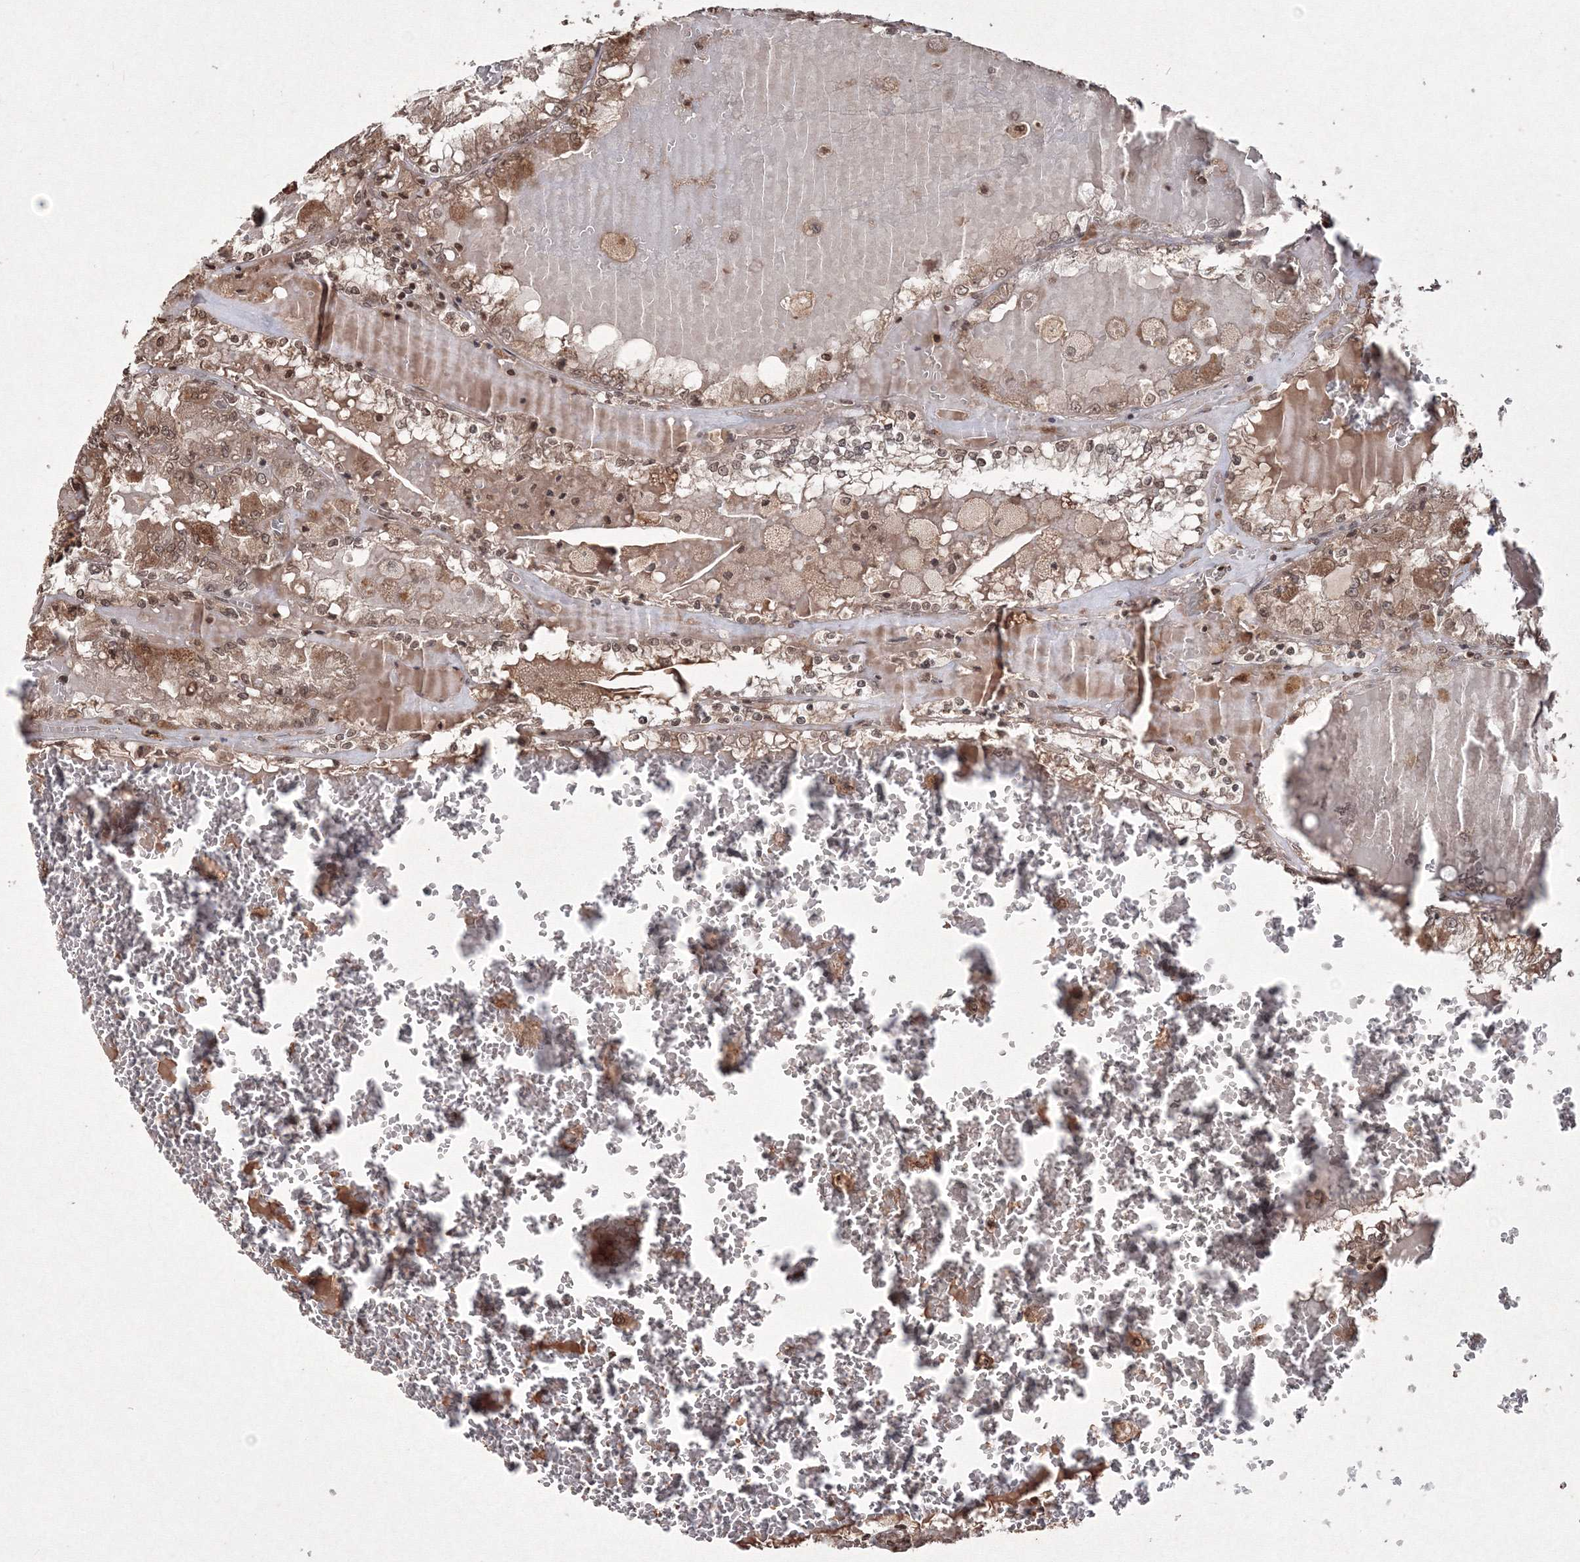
{"staining": {"intensity": "moderate", "quantity": ">75%", "location": "cytoplasmic/membranous,nuclear"}, "tissue": "renal cancer", "cell_type": "Tumor cells", "image_type": "cancer", "snomed": [{"axis": "morphology", "description": "Adenocarcinoma, NOS"}, {"axis": "topography", "description": "Kidney"}], "caption": "Renal cancer (adenocarcinoma) stained for a protein (brown) demonstrates moderate cytoplasmic/membranous and nuclear positive expression in approximately >75% of tumor cells.", "gene": "PEX13", "patient": {"sex": "female", "age": 56}}